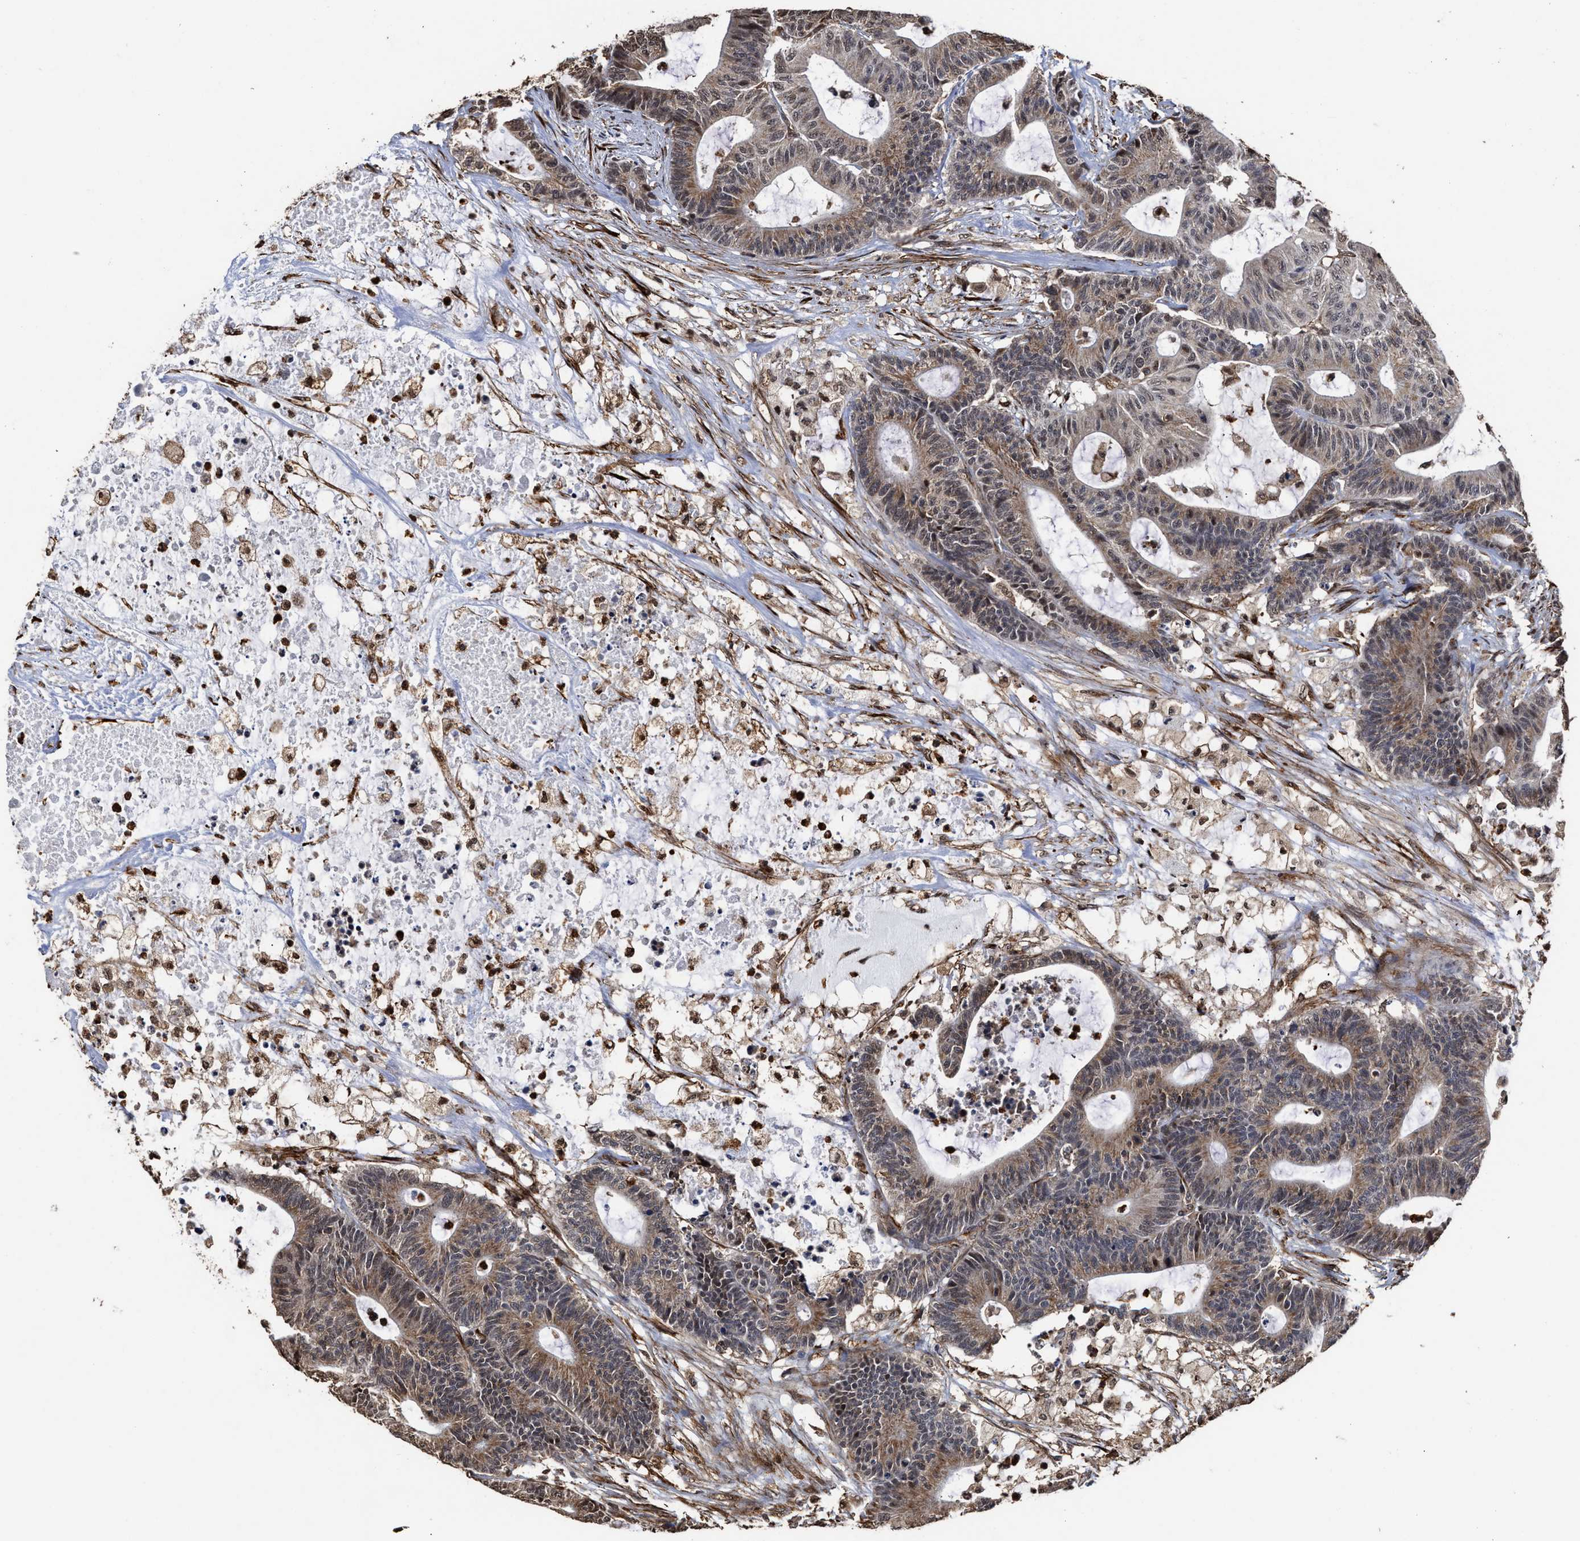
{"staining": {"intensity": "moderate", "quantity": ">75%", "location": "cytoplasmic/membranous,nuclear"}, "tissue": "colorectal cancer", "cell_type": "Tumor cells", "image_type": "cancer", "snomed": [{"axis": "morphology", "description": "Adenocarcinoma, NOS"}, {"axis": "topography", "description": "Colon"}], "caption": "Colorectal cancer (adenocarcinoma) stained with a protein marker displays moderate staining in tumor cells.", "gene": "SEPTIN2", "patient": {"sex": "female", "age": 84}}